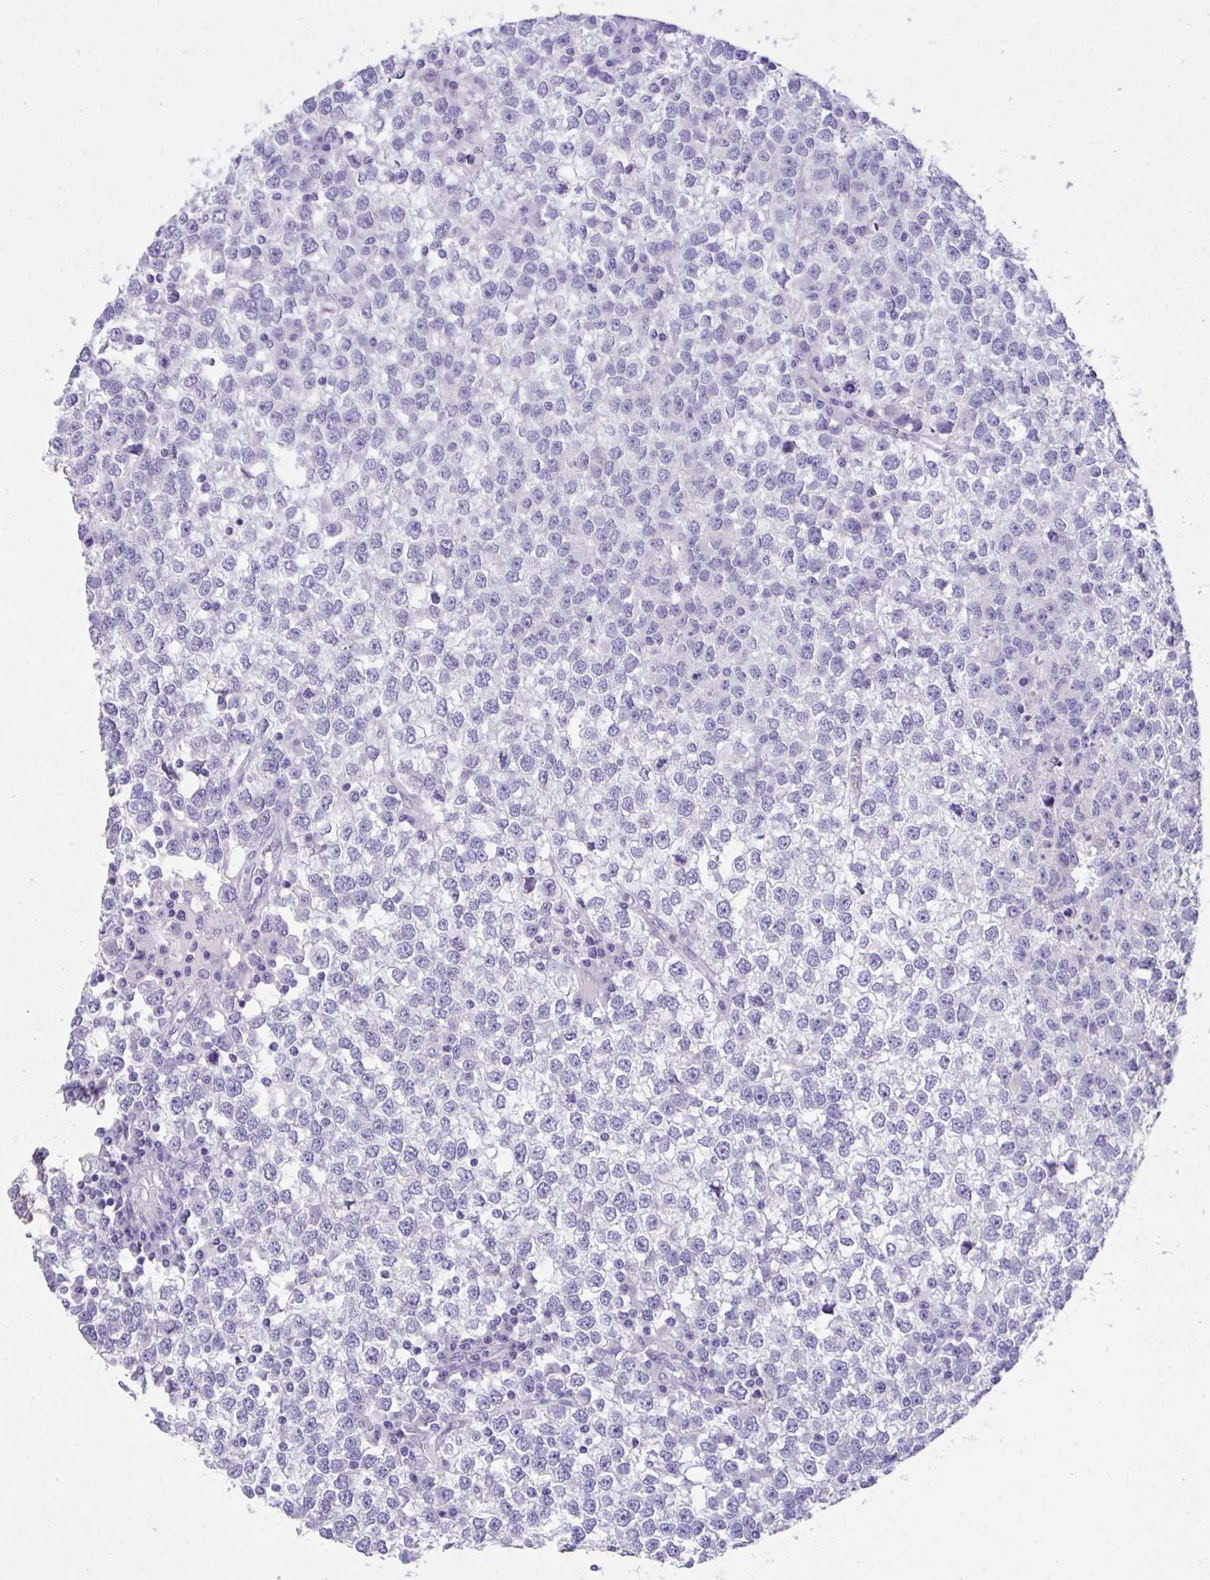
{"staining": {"intensity": "negative", "quantity": "none", "location": "none"}, "tissue": "testis cancer", "cell_type": "Tumor cells", "image_type": "cancer", "snomed": [{"axis": "morphology", "description": "Seminoma, NOS"}, {"axis": "topography", "description": "Testis"}], "caption": "The photomicrograph demonstrates no significant staining in tumor cells of testis seminoma.", "gene": "TMCO5A", "patient": {"sex": "male", "age": 65}}